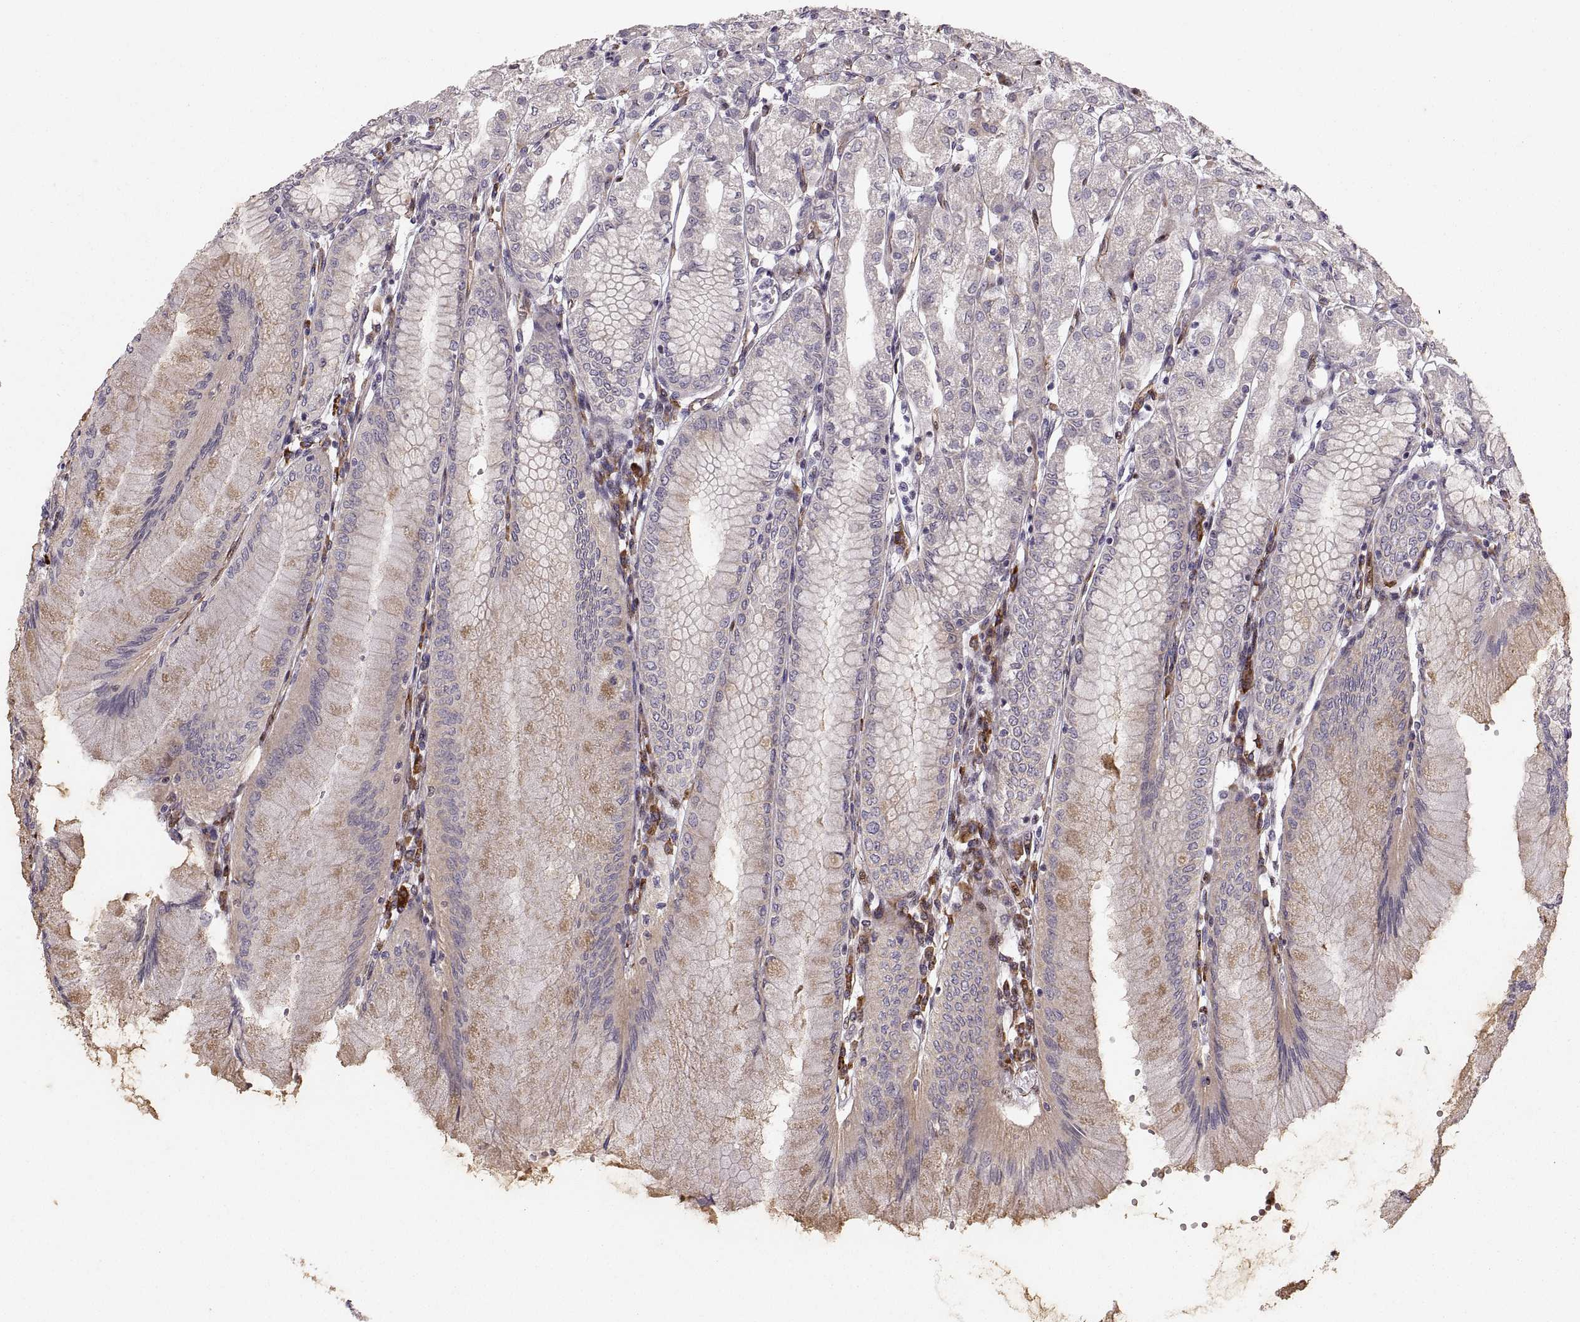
{"staining": {"intensity": "weak", "quantity": "25%-75%", "location": "cytoplasmic/membranous"}, "tissue": "stomach", "cell_type": "Glandular cells", "image_type": "normal", "snomed": [{"axis": "morphology", "description": "Normal tissue, NOS"}, {"axis": "topography", "description": "Skeletal muscle"}, {"axis": "topography", "description": "Stomach"}], "caption": "Stomach stained with DAB immunohistochemistry (IHC) exhibits low levels of weak cytoplasmic/membranous staining in approximately 25%-75% of glandular cells. (DAB (3,3'-diaminobenzidine) = brown stain, brightfield microscopy at high magnification).", "gene": "ZCCHC17", "patient": {"sex": "female", "age": 57}}